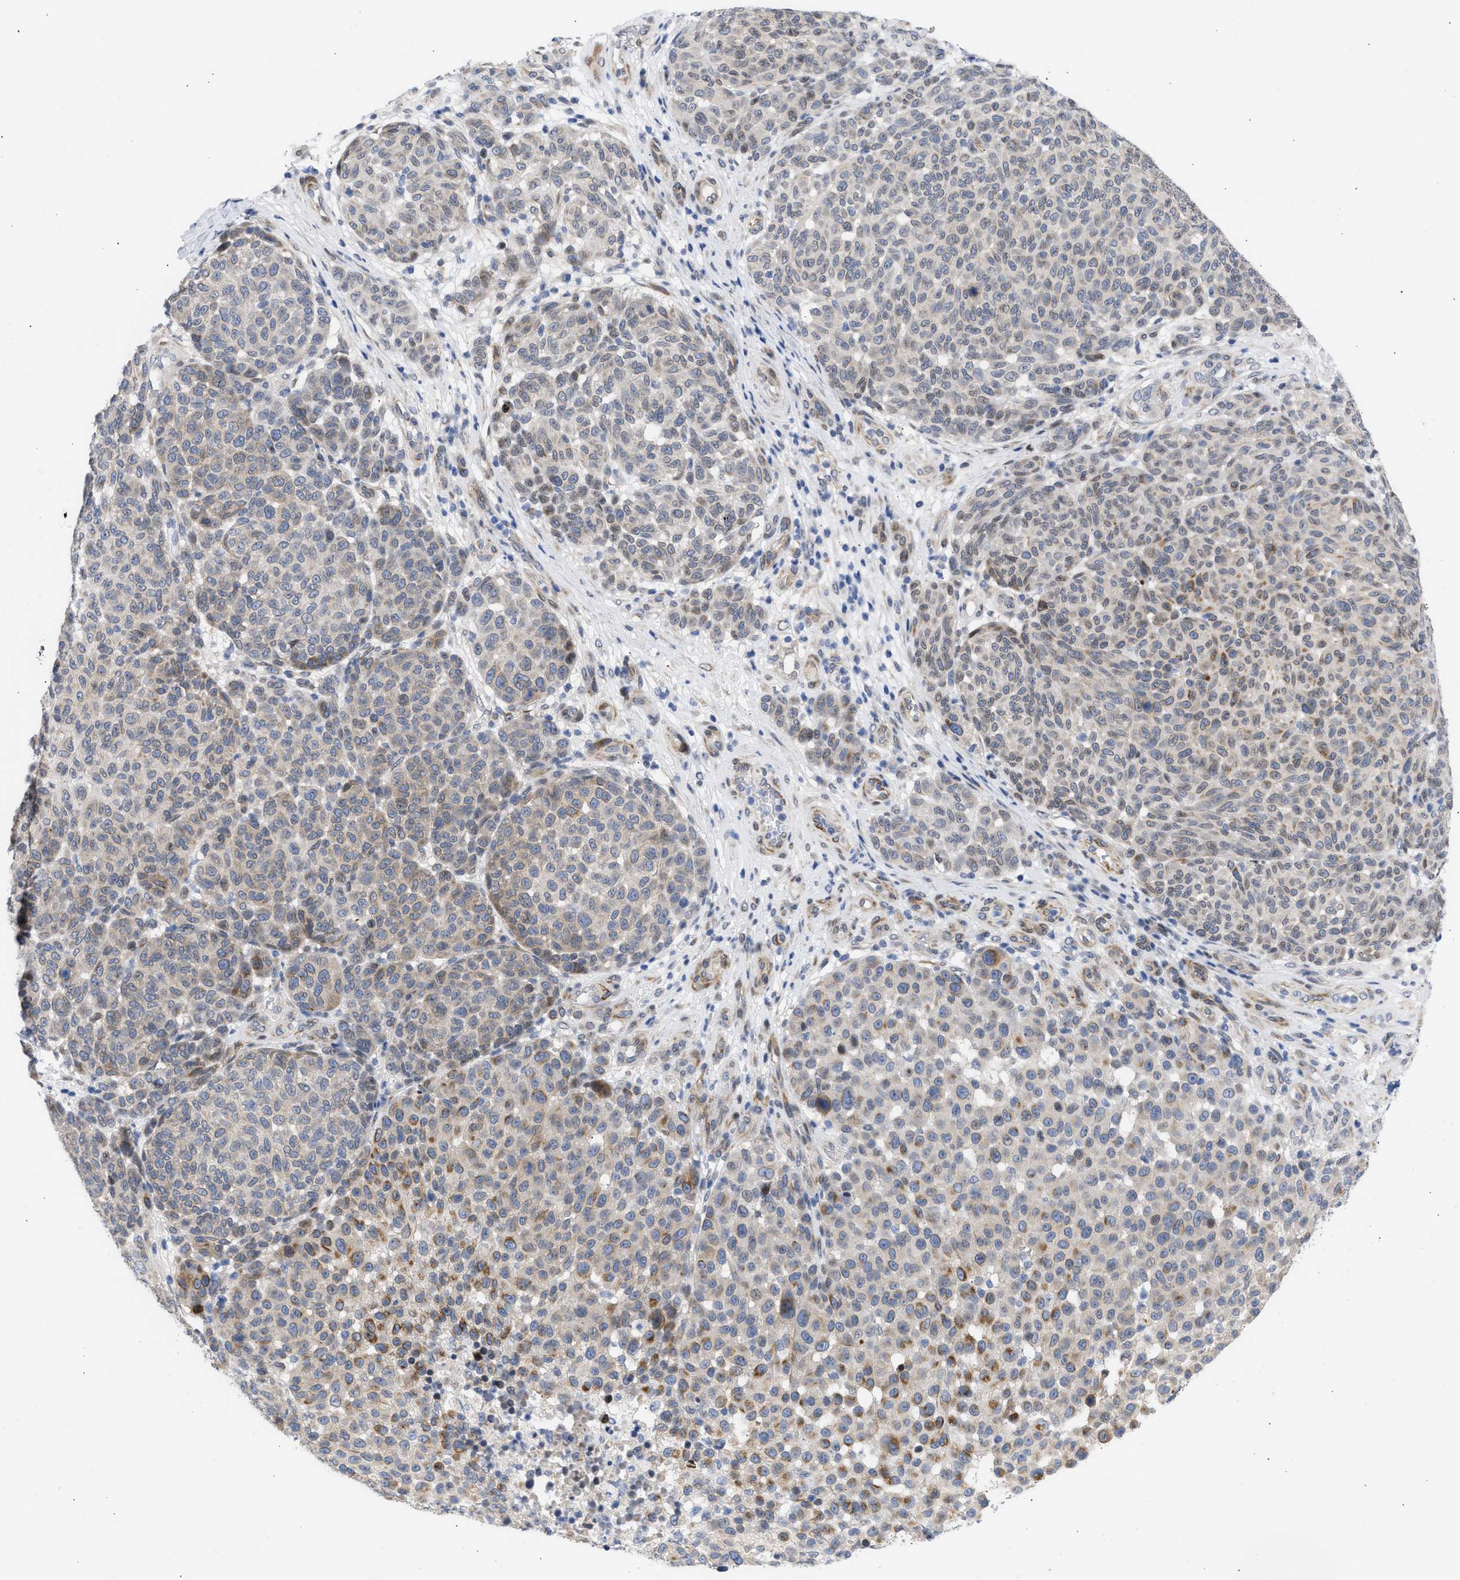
{"staining": {"intensity": "weak", "quantity": "25%-75%", "location": "cytoplasmic/membranous,nuclear"}, "tissue": "melanoma", "cell_type": "Tumor cells", "image_type": "cancer", "snomed": [{"axis": "morphology", "description": "Malignant melanoma, NOS"}, {"axis": "topography", "description": "Skin"}], "caption": "Tumor cells display low levels of weak cytoplasmic/membranous and nuclear expression in approximately 25%-75% of cells in melanoma.", "gene": "NUP35", "patient": {"sex": "male", "age": 59}}